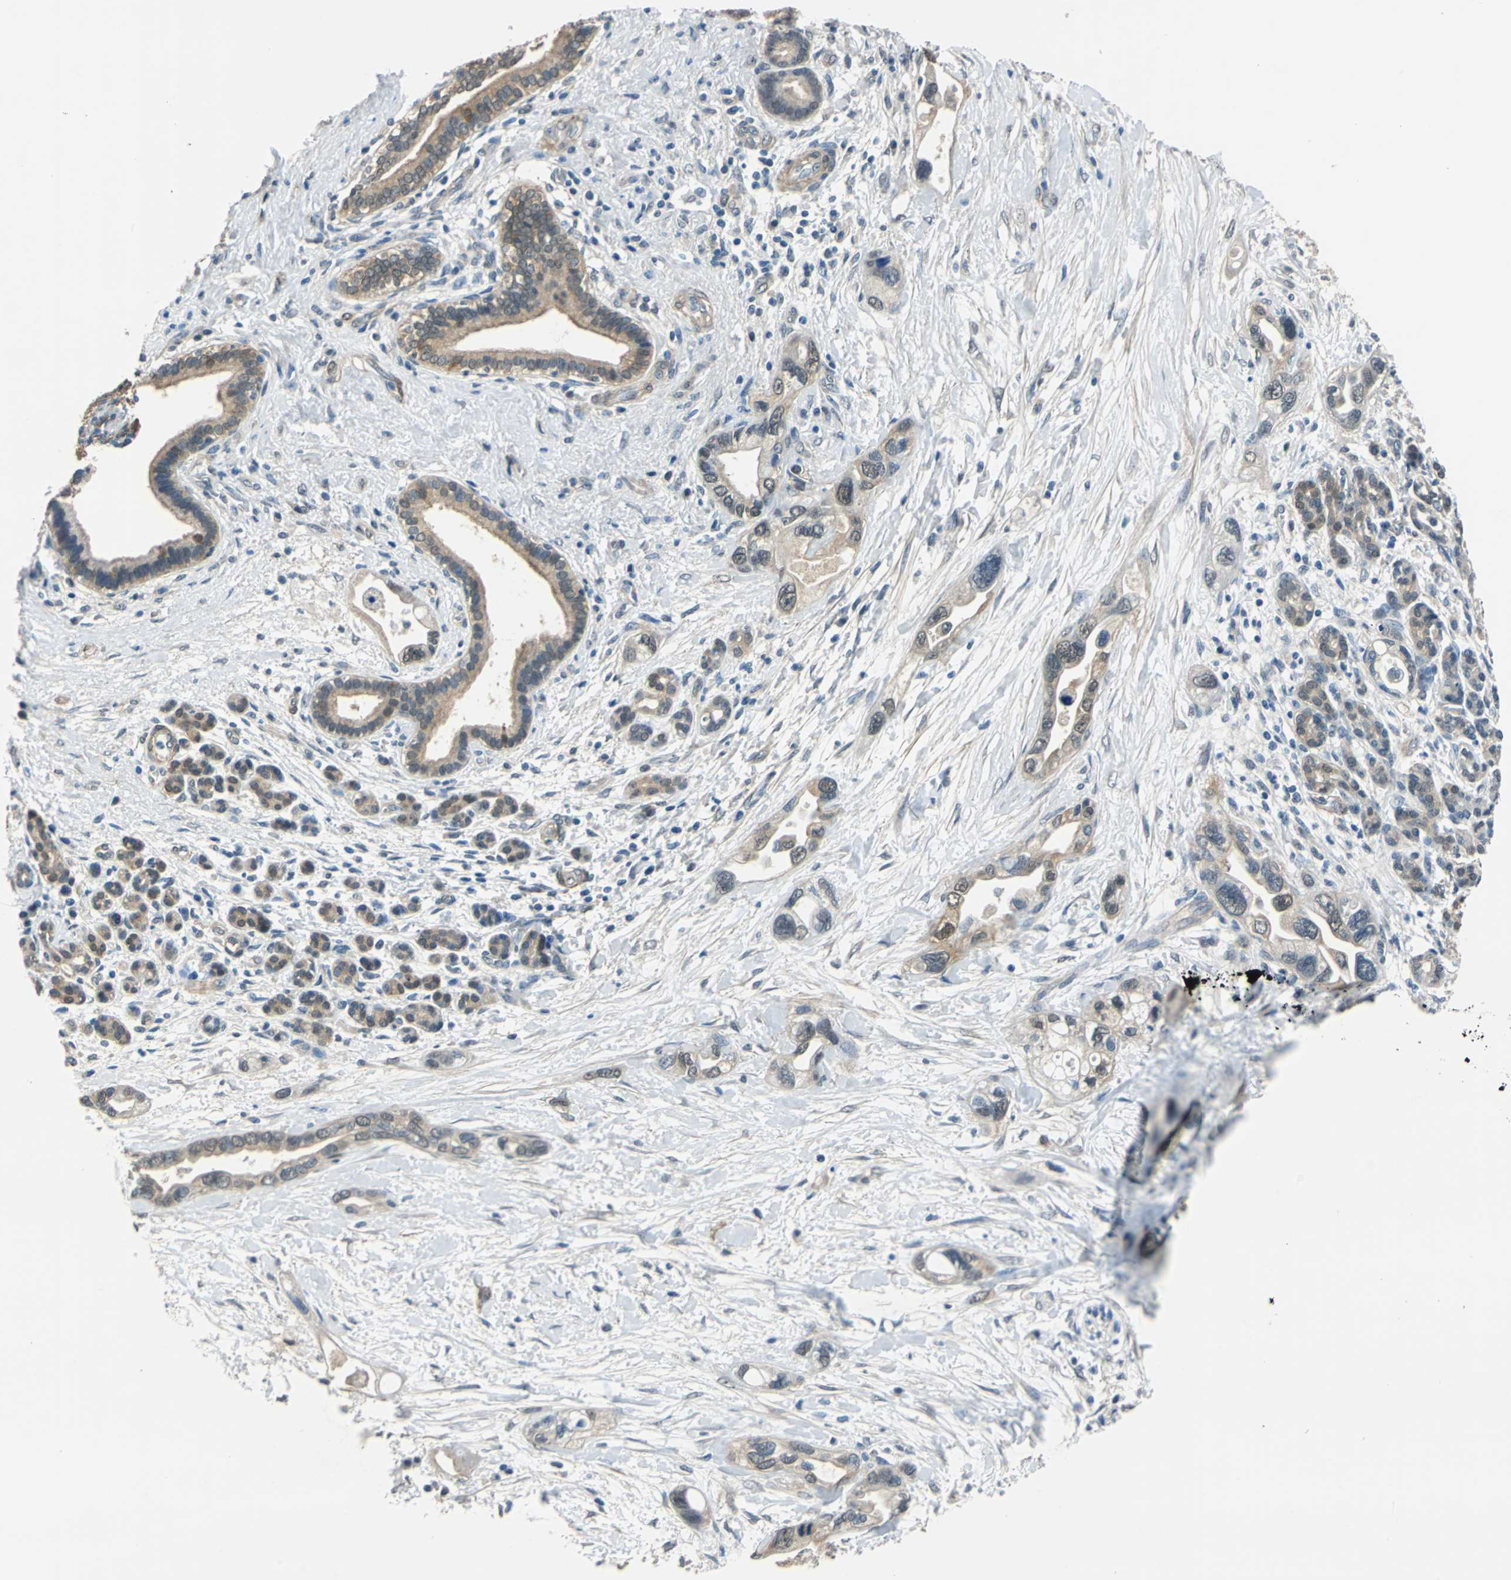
{"staining": {"intensity": "moderate", "quantity": ">75%", "location": "cytoplasmic/membranous"}, "tissue": "pancreatic cancer", "cell_type": "Tumor cells", "image_type": "cancer", "snomed": [{"axis": "morphology", "description": "Adenocarcinoma, NOS"}, {"axis": "topography", "description": "Pancreas"}], "caption": "Immunohistochemical staining of pancreatic cancer displays moderate cytoplasmic/membranous protein staining in about >75% of tumor cells.", "gene": "FKBP4", "patient": {"sex": "female", "age": 77}}